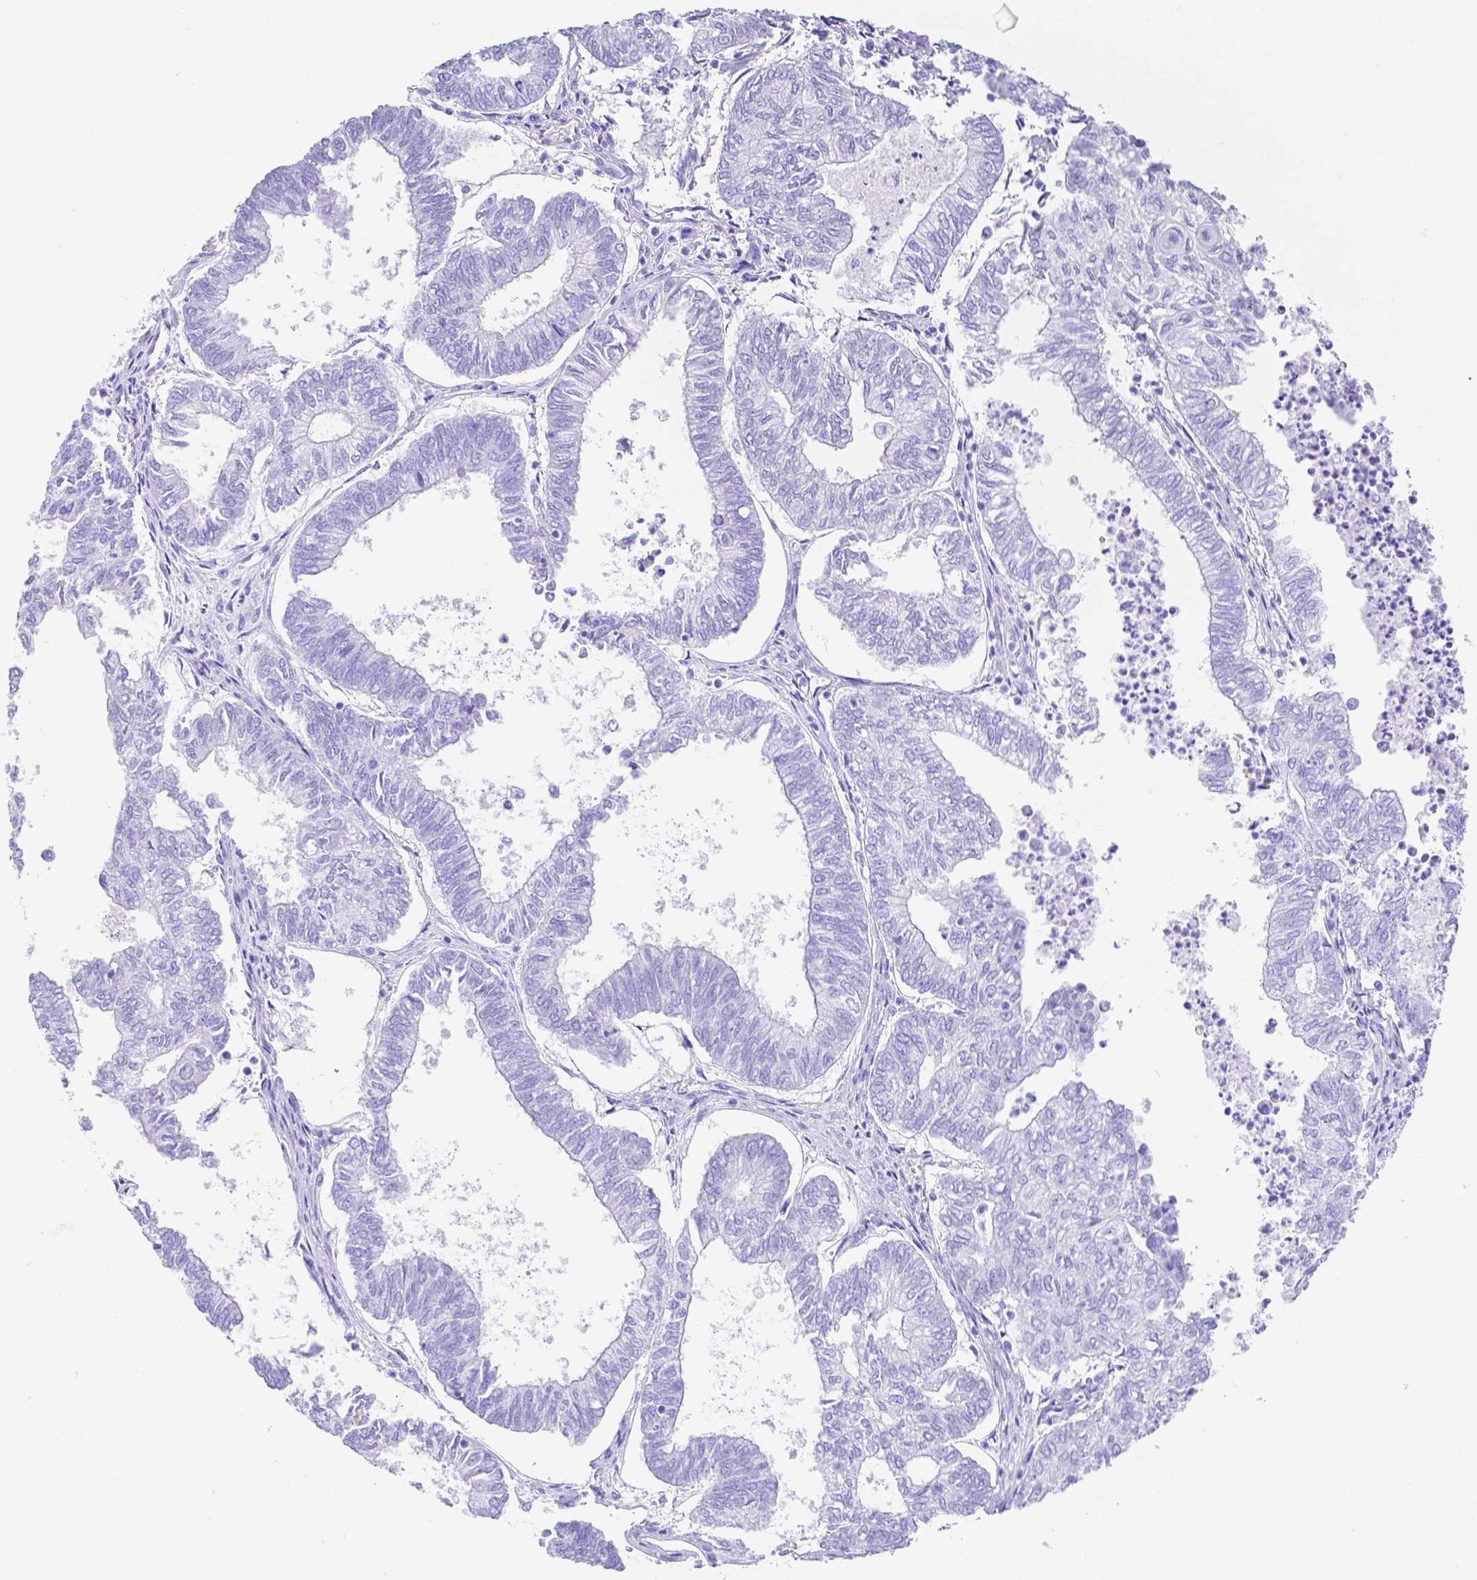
{"staining": {"intensity": "negative", "quantity": "none", "location": "none"}, "tissue": "ovarian cancer", "cell_type": "Tumor cells", "image_type": "cancer", "snomed": [{"axis": "morphology", "description": "Carcinoma, endometroid"}, {"axis": "topography", "description": "Ovary"}], "caption": "Immunohistochemistry image of ovarian endometroid carcinoma stained for a protein (brown), which displays no positivity in tumor cells.", "gene": "SMR3A", "patient": {"sex": "female", "age": 64}}